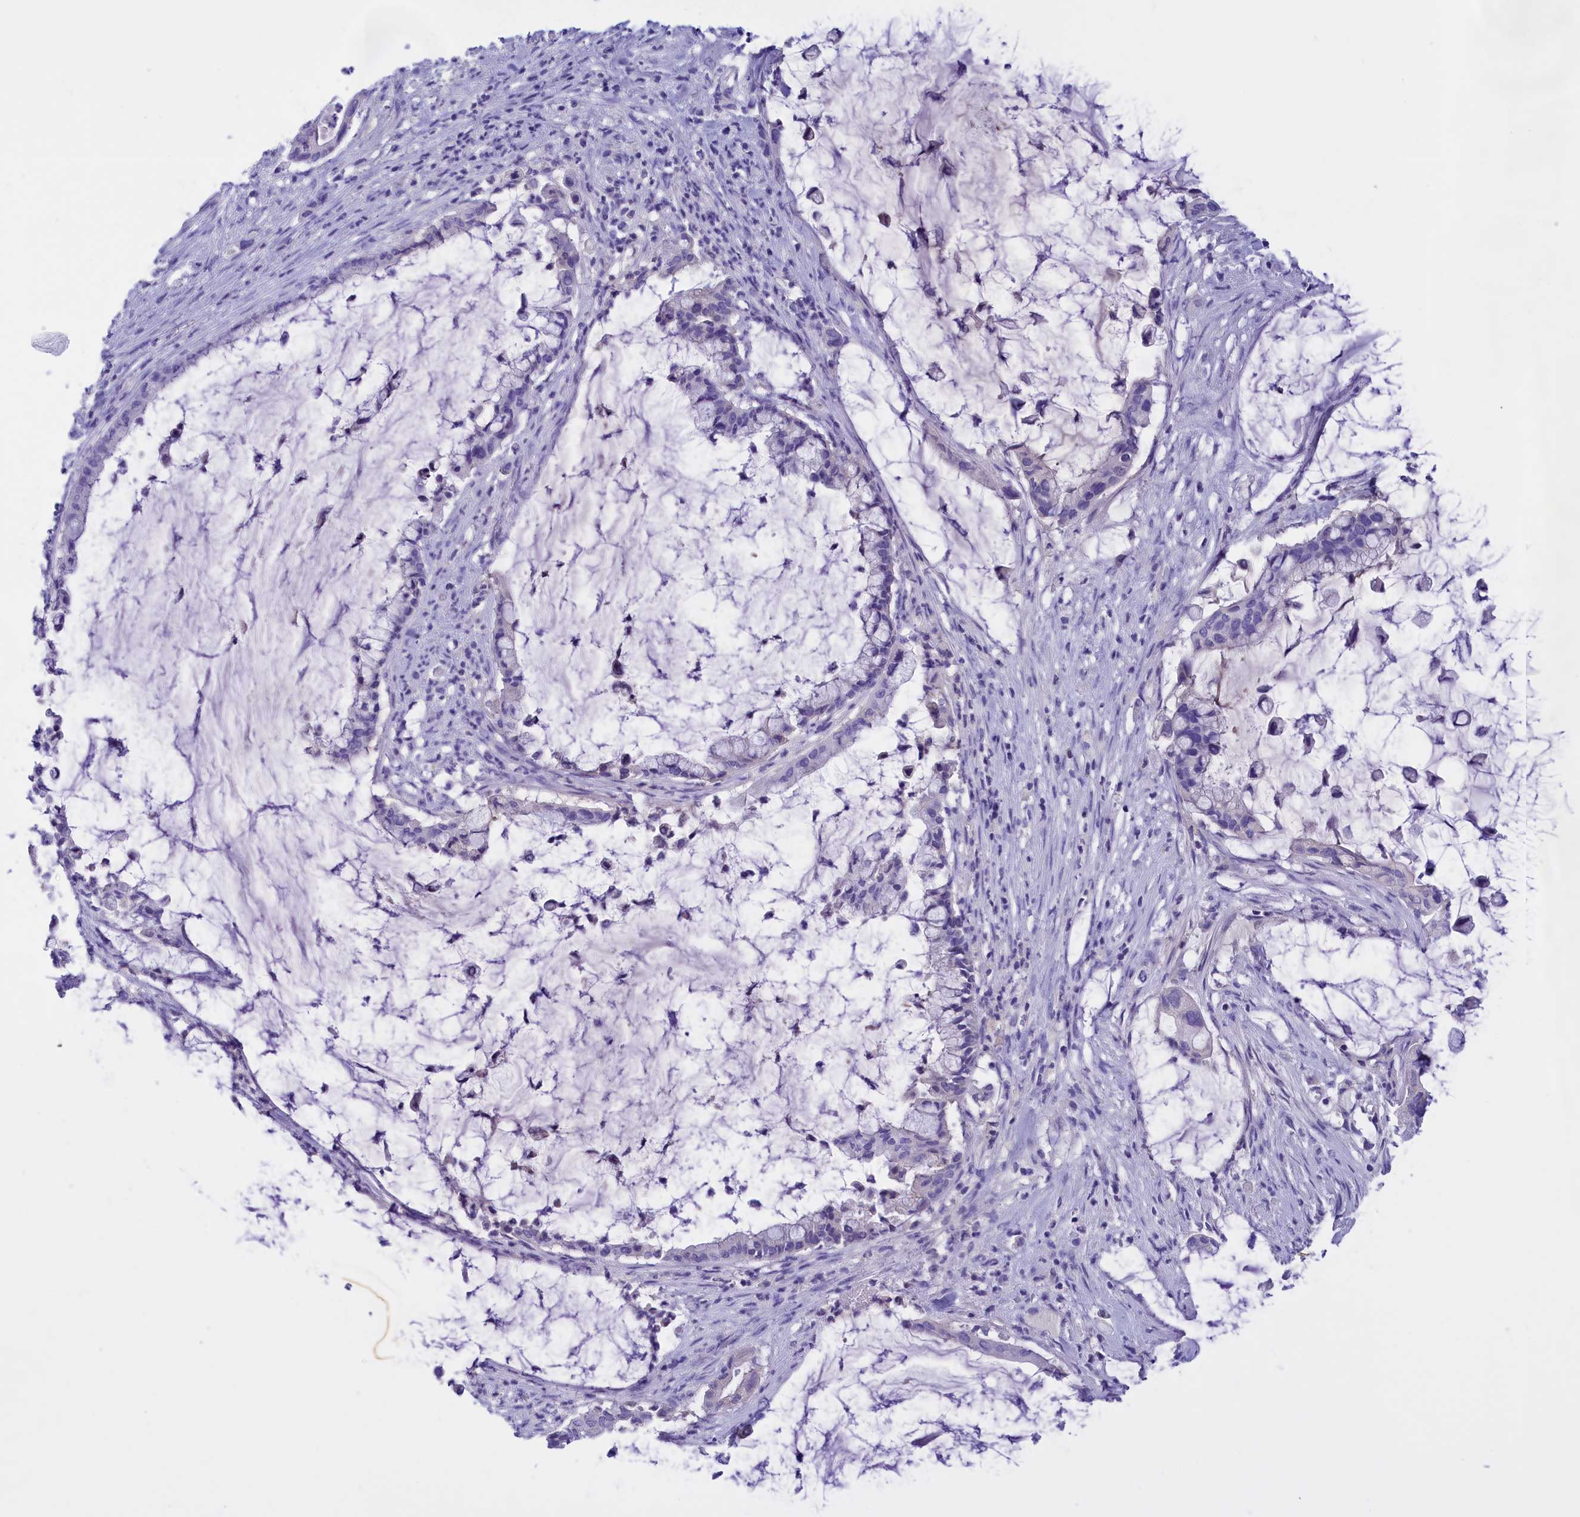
{"staining": {"intensity": "negative", "quantity": "none", "location": "none"}, "tissue": "pancreatic cancer", "cell_type": "Tumor cells", "image_type": "cancer", "snomed": [{"axis": "morphology", "description": "Adenocarcinoma, NOS"}, {"axis": "topography", "description": "Pancreas"}], "caption": "Immunohistochemistry (IHC) photomicrograph of pancreatic cancer stained for a protein (brown), which exhibits no staining in tumor cells.", "gene": "PROK2", "patient": {"sex": "male", "age": 41}}